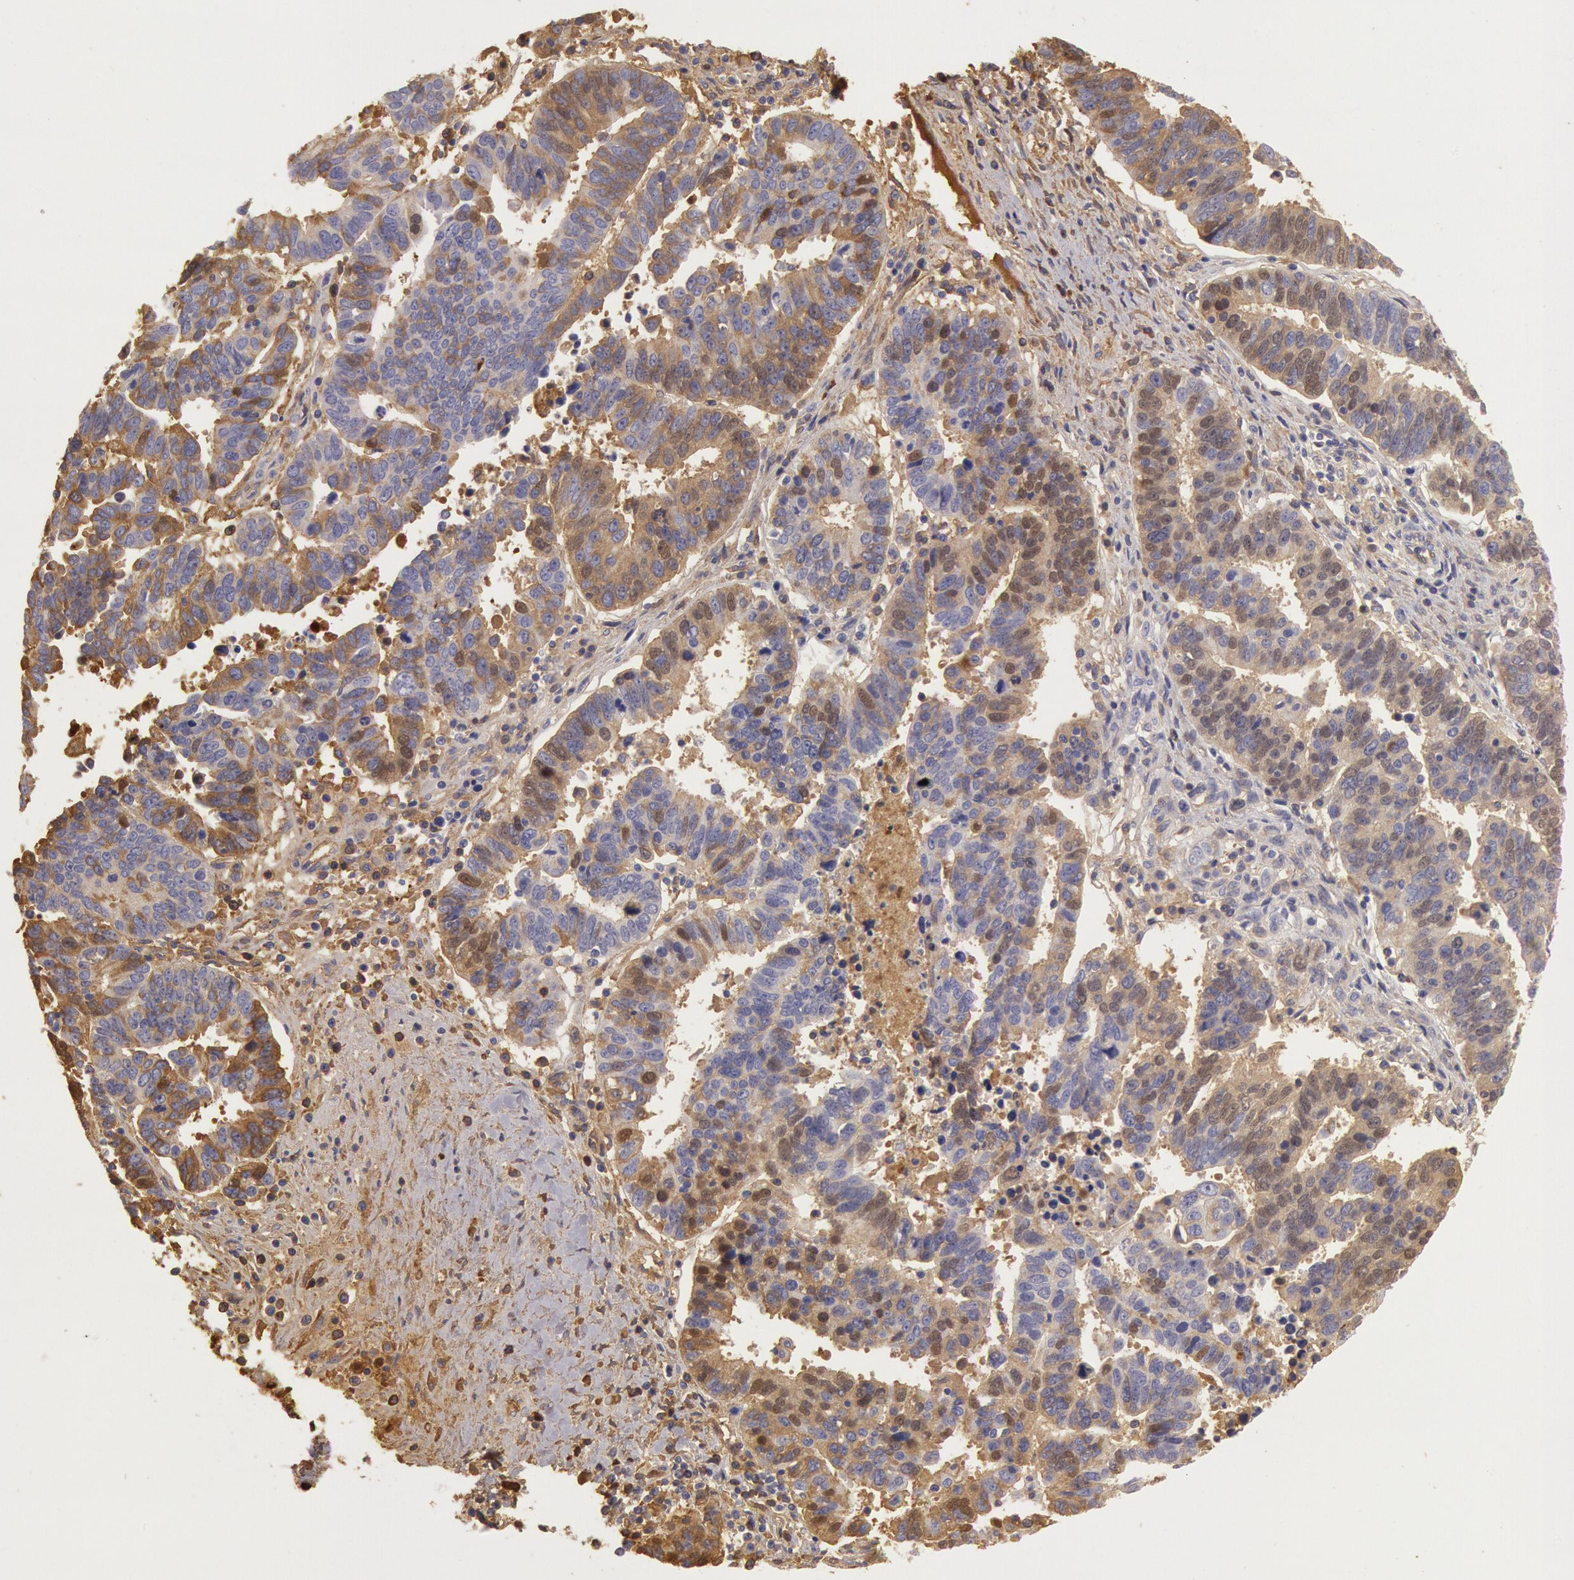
{"staining": {"intensity": "moderate", "quantity": "25%-75%", "location": "cytoplasmic/membranous"}, "tissue": "ovarian cancer", "cell_type": "Tumor cells", "image_type": "cancer", "snomed": [{"axis": "morphology", "description": "Carcinoma, endometroid"}, {"axis": "morphology", "description": "Cystadenocarcinoma, serous, NOS"}, {"axis": "topography", "description": "Ovary"}], "caption": "Moderate cytoplasmic/membranous protein staining is present in approximately 25%-75% of tumor cells in endometroid carcinoma (ovarian).", "gene": "IGHG1", "patient": {"sex": "female", "age": 45}}